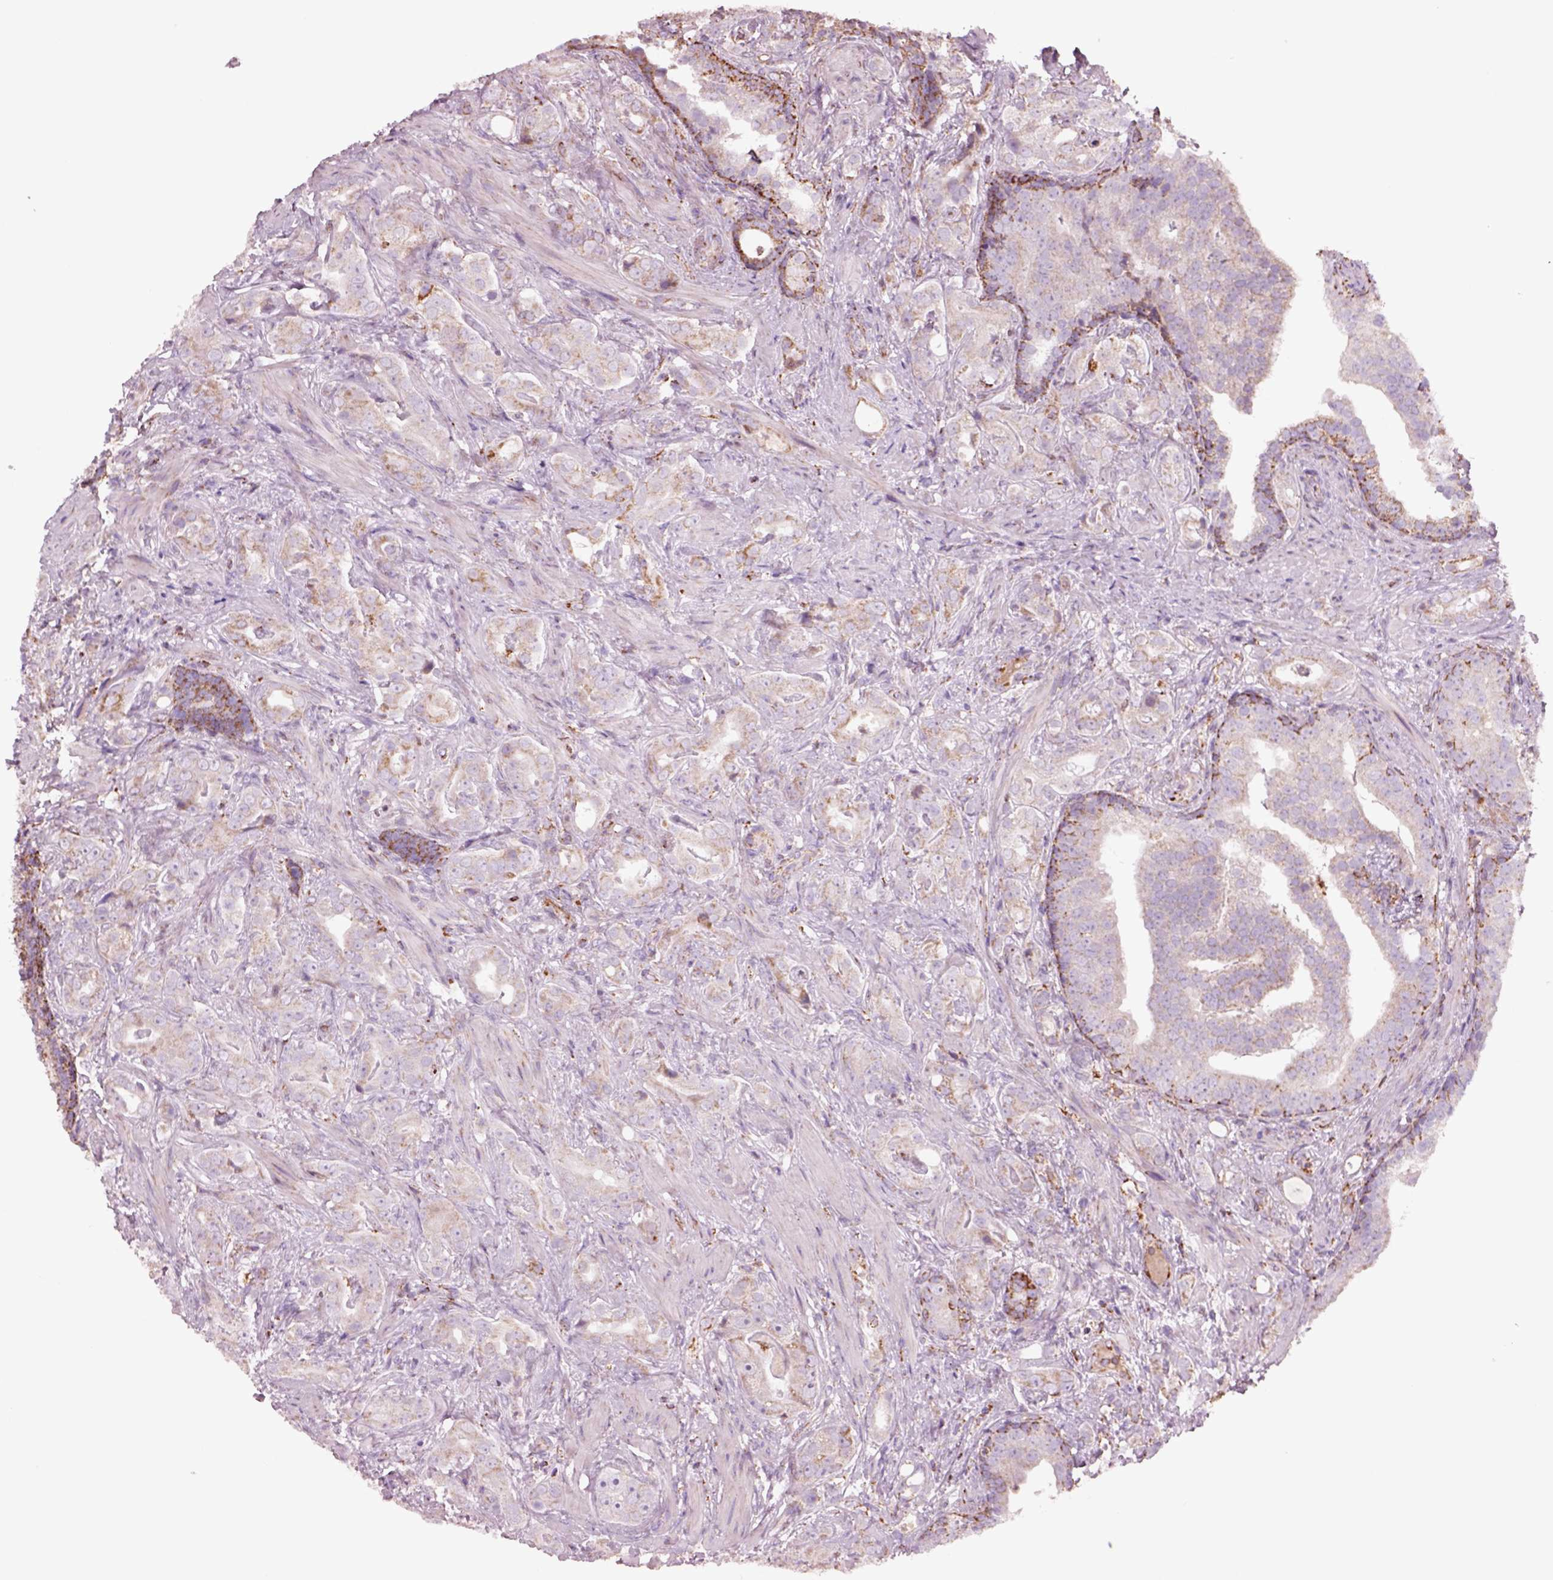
{"staining": {"intensity": "weak", "quantity": ">75%", "location": "cytoplasmic/membranous"}, "tissue": "prostate cancer", "cell_type": "Tumor cells", "image_type": "cancer", "snomed": [{"axis": "morphology", "description": "Adenocarcinoma, NOS"}, {"axis": "topography", "description": "Prostate"}], "caption": "An immunohistochemistry histopathology image of tumor tissue is shown. Protein staining in brown labels weak cytoplasmic/membranous positivity in prostate cancer within tumor cells. (DAB = brown stain, brightfield microscopy at high magnification).", "gene": "SLC25A24", "patient": {"sex": "male", "age": 57}}